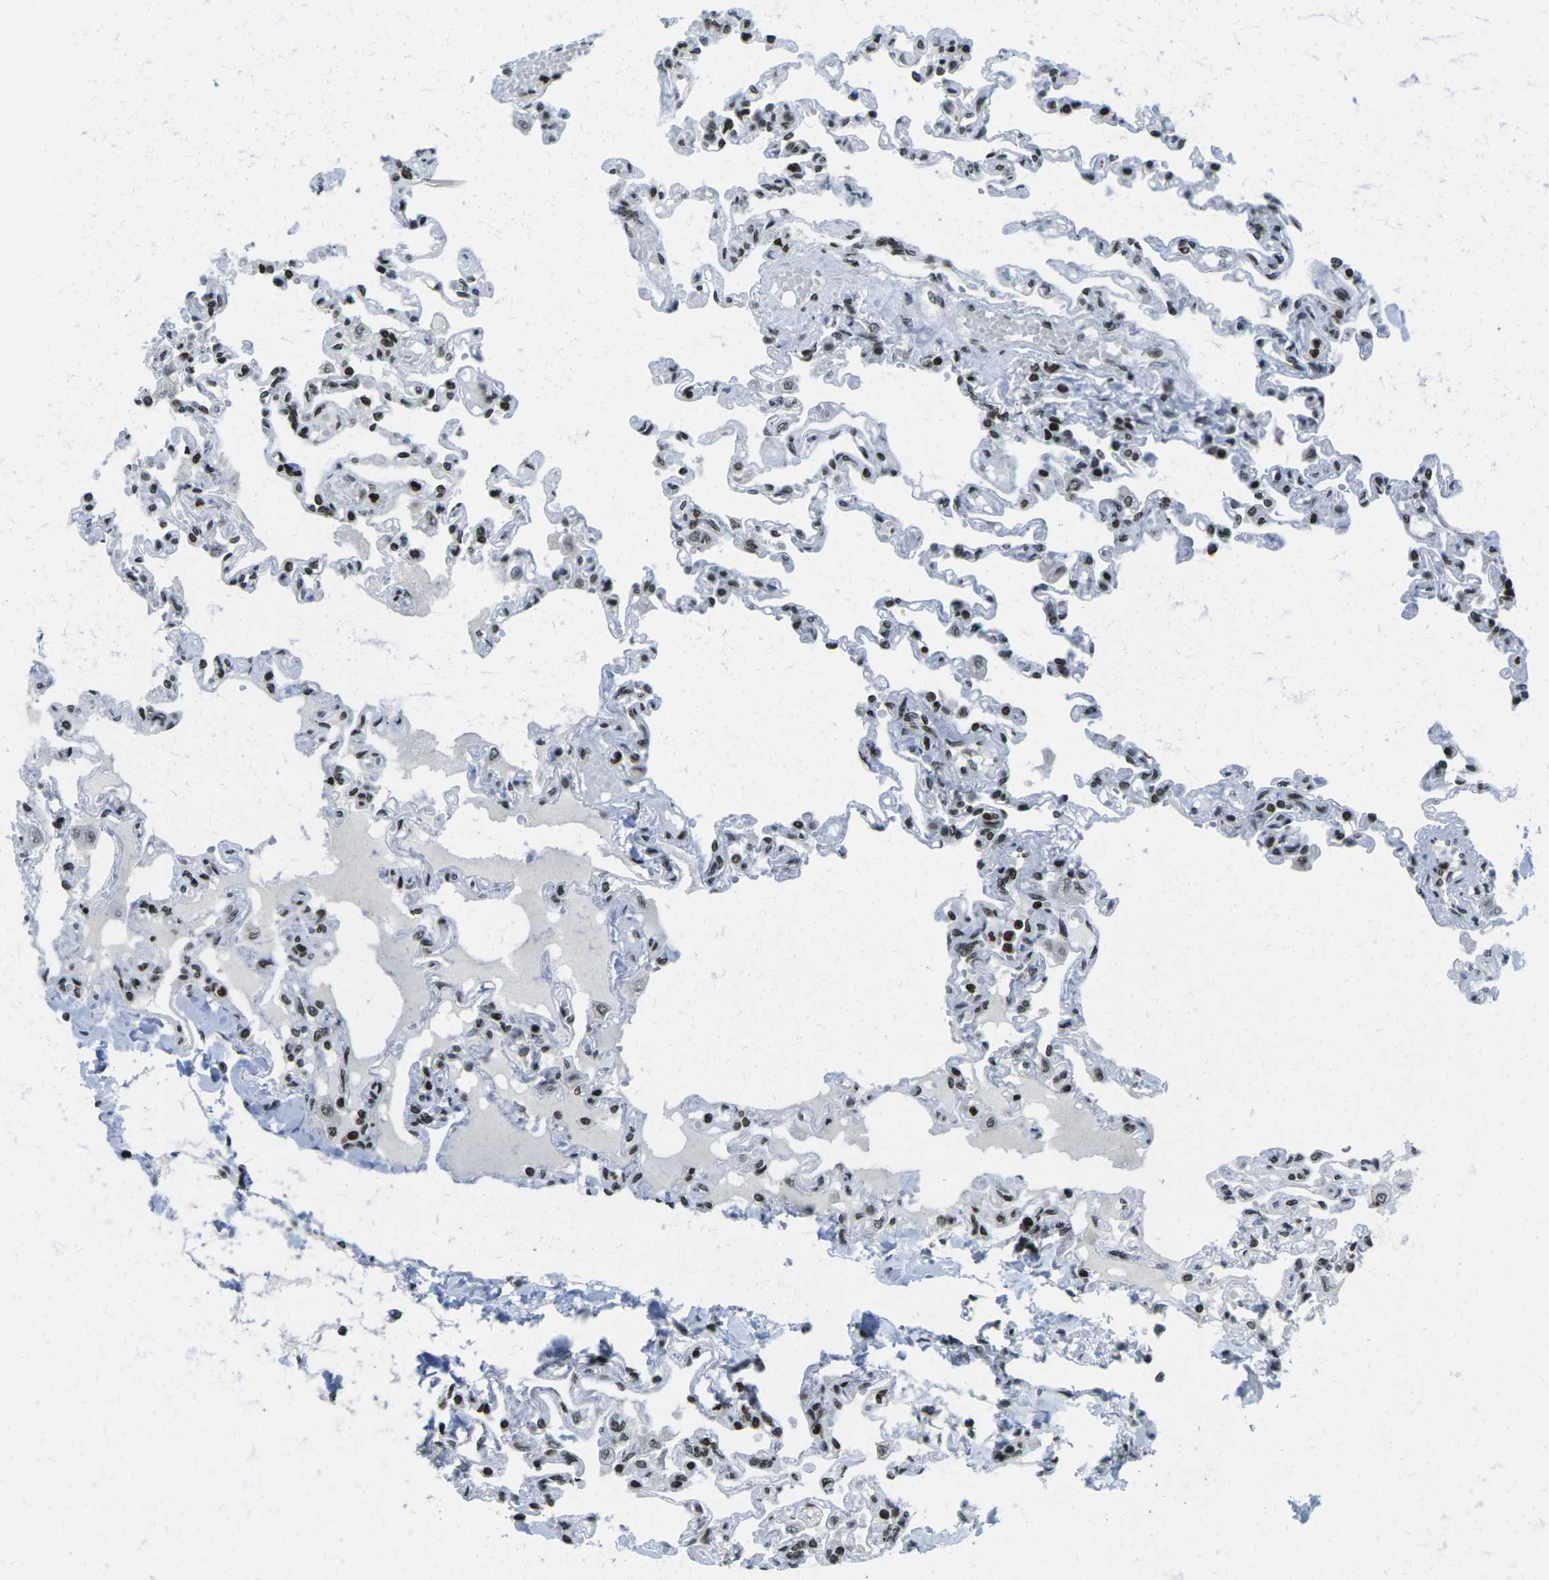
{"staining": {"intensity": "strong", "quantity": ">75%", "location": "nuclear"}, "tissue": "lung", "cell_type": "Alveolar cells", "image_type": "normal", "snomed": [{"axis": "morphology", "description": "Normal tissue, NOS"}, {"axis": "topography", "description": "Lung"}], "caption": "DAB (3,3'-diaminobenzidine) immunohistochemical staining of unremarkable lung shows strong nuclear protein expression in about >75% of alveolar cells. (Stains: DAB (3,3'-diaminobenzidine) in brown, nuclei in blue, Microscopy: brightfield microscopy at high magnification).", "gene": "EME1", "patient": {"sex": "male", "age": 21}}